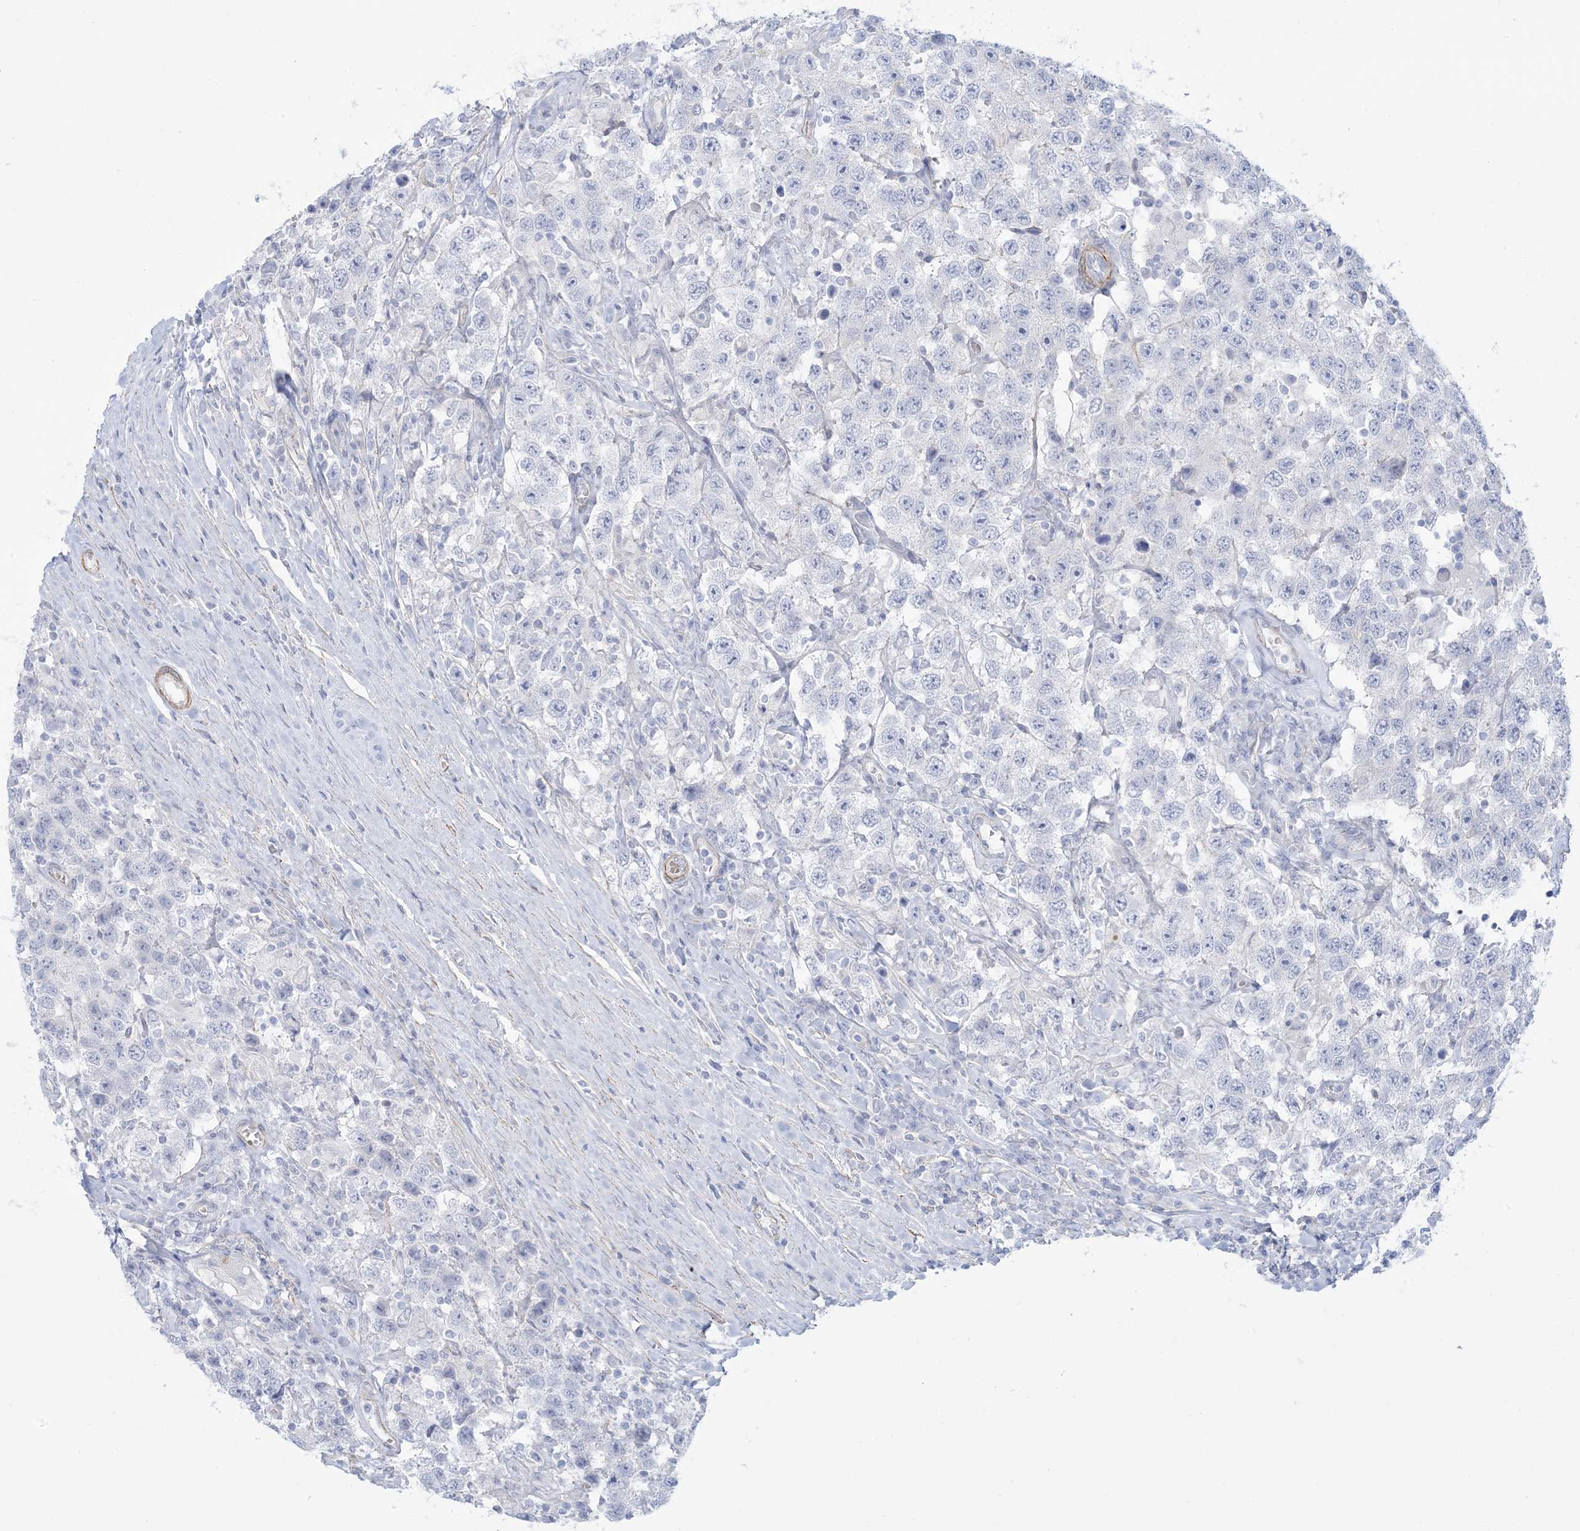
{"staining": {"intensity": "negative", "quantity": "none", "location": "none"}, "tissue": "testis cancer", "cell_type": "Tumor cells", "image_type": "cancer", "snomed": [{"axis": "morphology", "description": "Seminoma, NOS"}, {"axis": "topography", "description": "Testis"}], "caption": "Testis cancer was stained to show a protein in brown. There is no significant staining in tumor cells. (DAB immunohistochemistry (IHC) visualized using brightfield microscopy, high magnification).", "gene": "AGXT", "patient": {"sex": "male", "age": 41}}